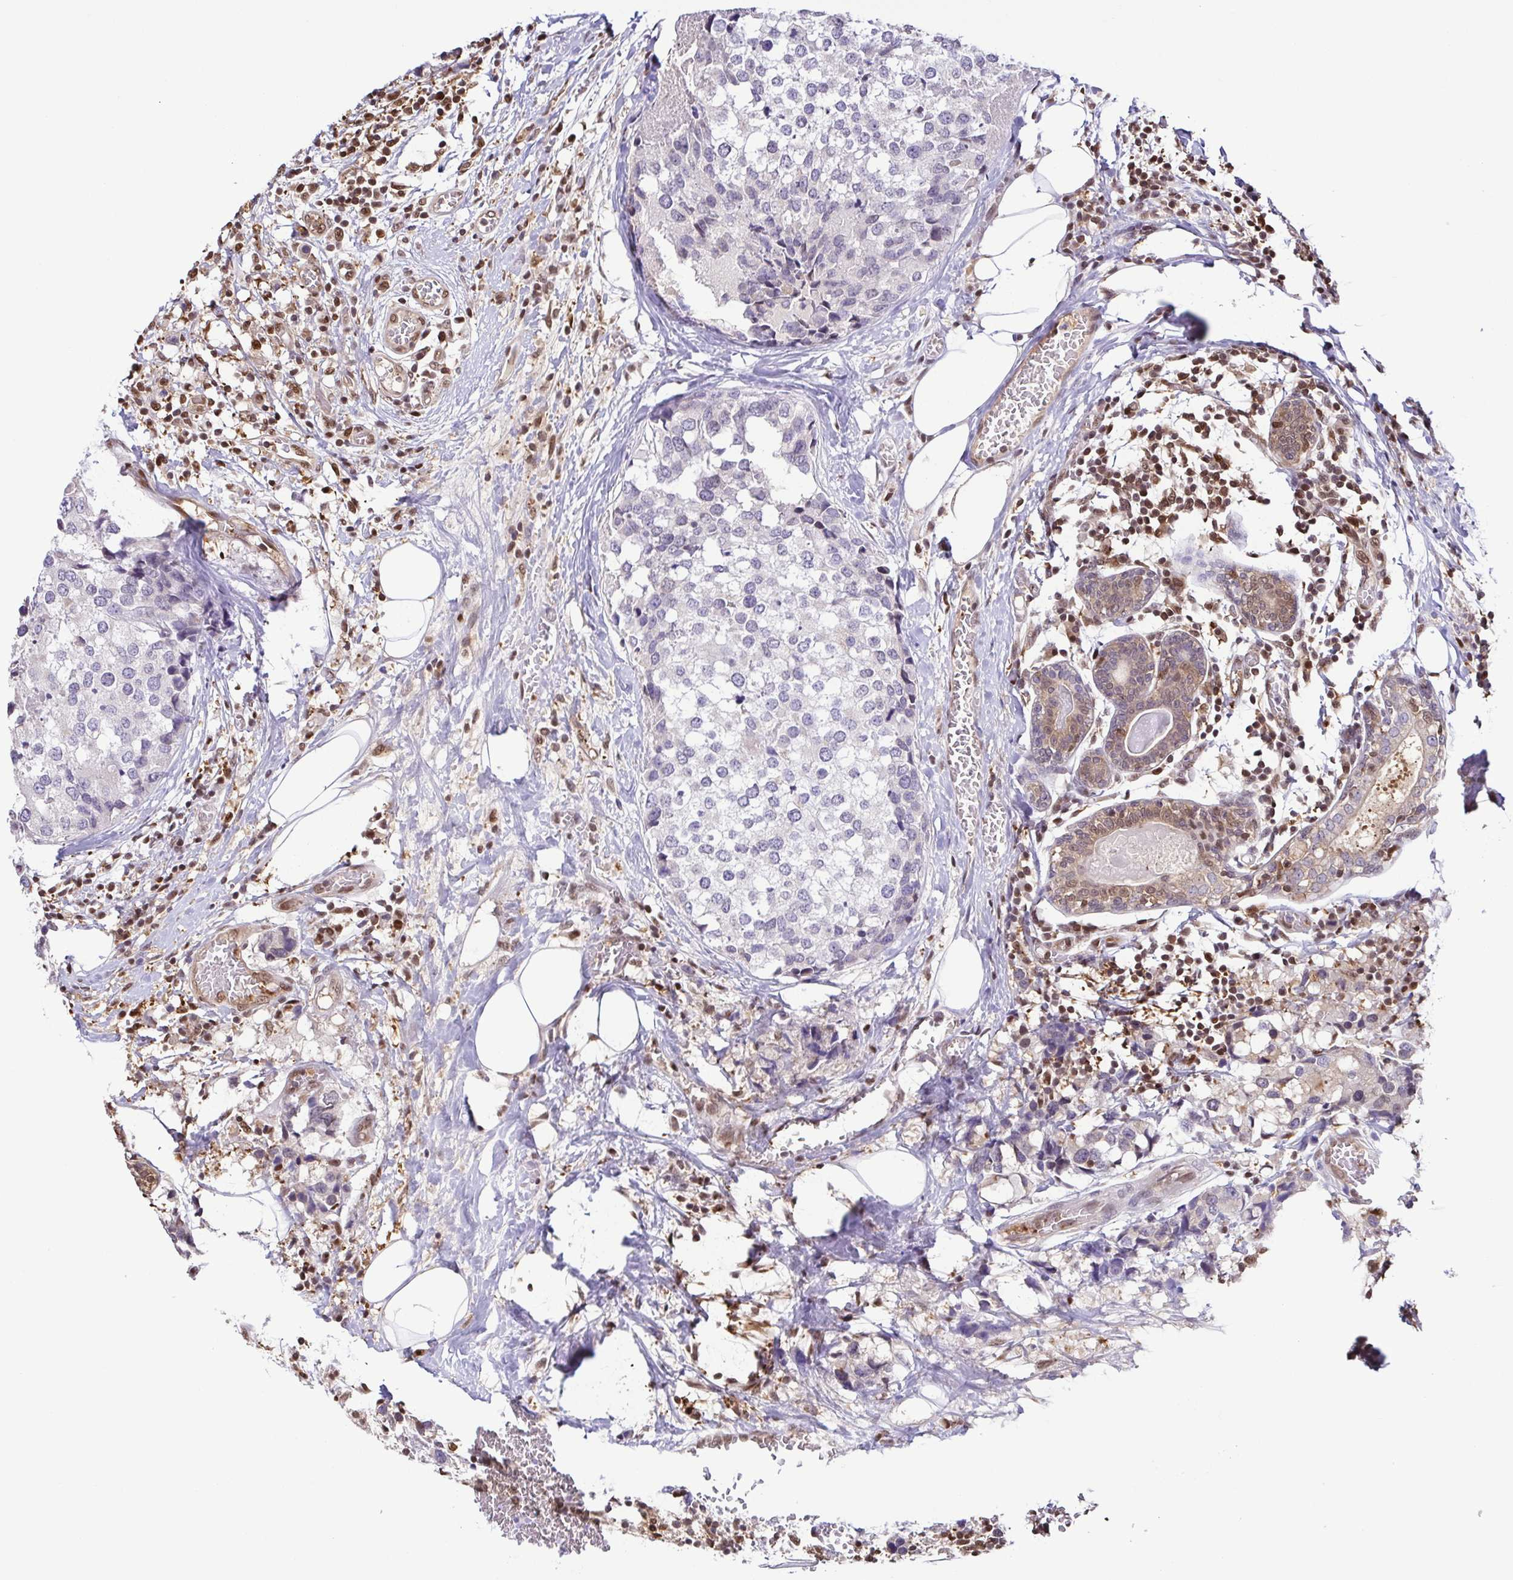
{"staining": {"intensity": "weak", "quantity": "<25%", "location": "cytoplasmic/membranous"}, "tissue": "breast cancer", "cell_type": "Tumor cells", "image_type": "cancer", "snomed": [{"axis": "morphology", "description": "Lobular carcinoma"}, {"axis": "topography", "description": "Breast"}], "caption": "A histopathology image of human breast cancer is negative for staining in tumor cells.", "gene": "PSMB9", "patient": {"sex": "female", "age": 59}}